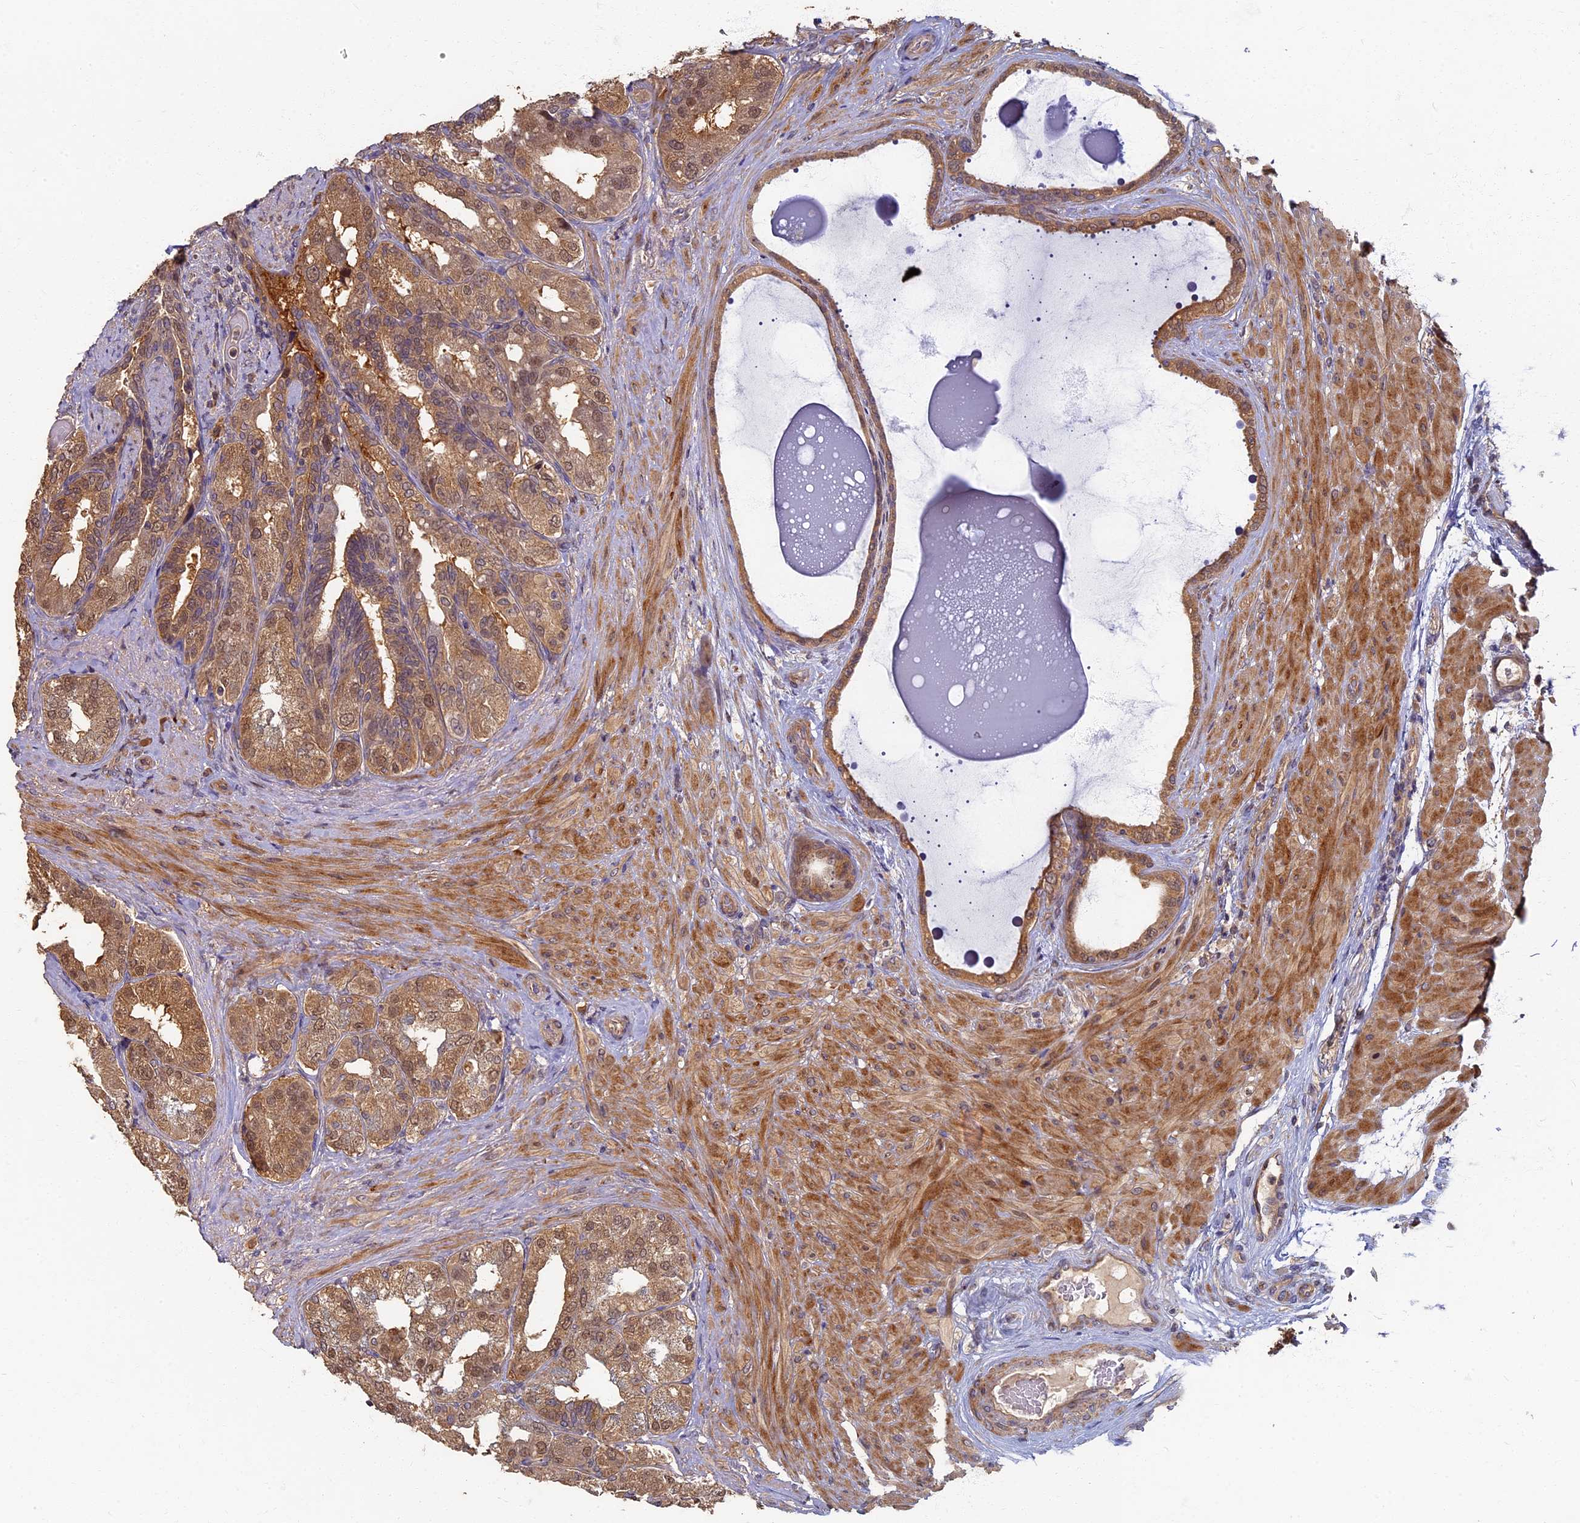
{"staining": {"intensity": "moderate", "quantity": ">75%", "location": "cytoplasmic/membranous,nuclear"}, "tissue": "seminal vesicle", "cell_type": "Glandular cells", "image_type": "normal", "snomed": [{"axis": "morphology", "description": "Normal tissue, NOS"}, {"axis": "topography", "description": "Seminal veicle"}, {"axis": "topography", "description": "Peripheral nerve tissue"}], "caption": "Seminal vesicle stained with IHC demonstrates moderate cytoplasmic/membranous,nuclear staining in approximately >75% of glandular cells. Nuclei are stained in blue.", "gene": "RSPH3", "patient": {"sex": "male", "age": 63}}